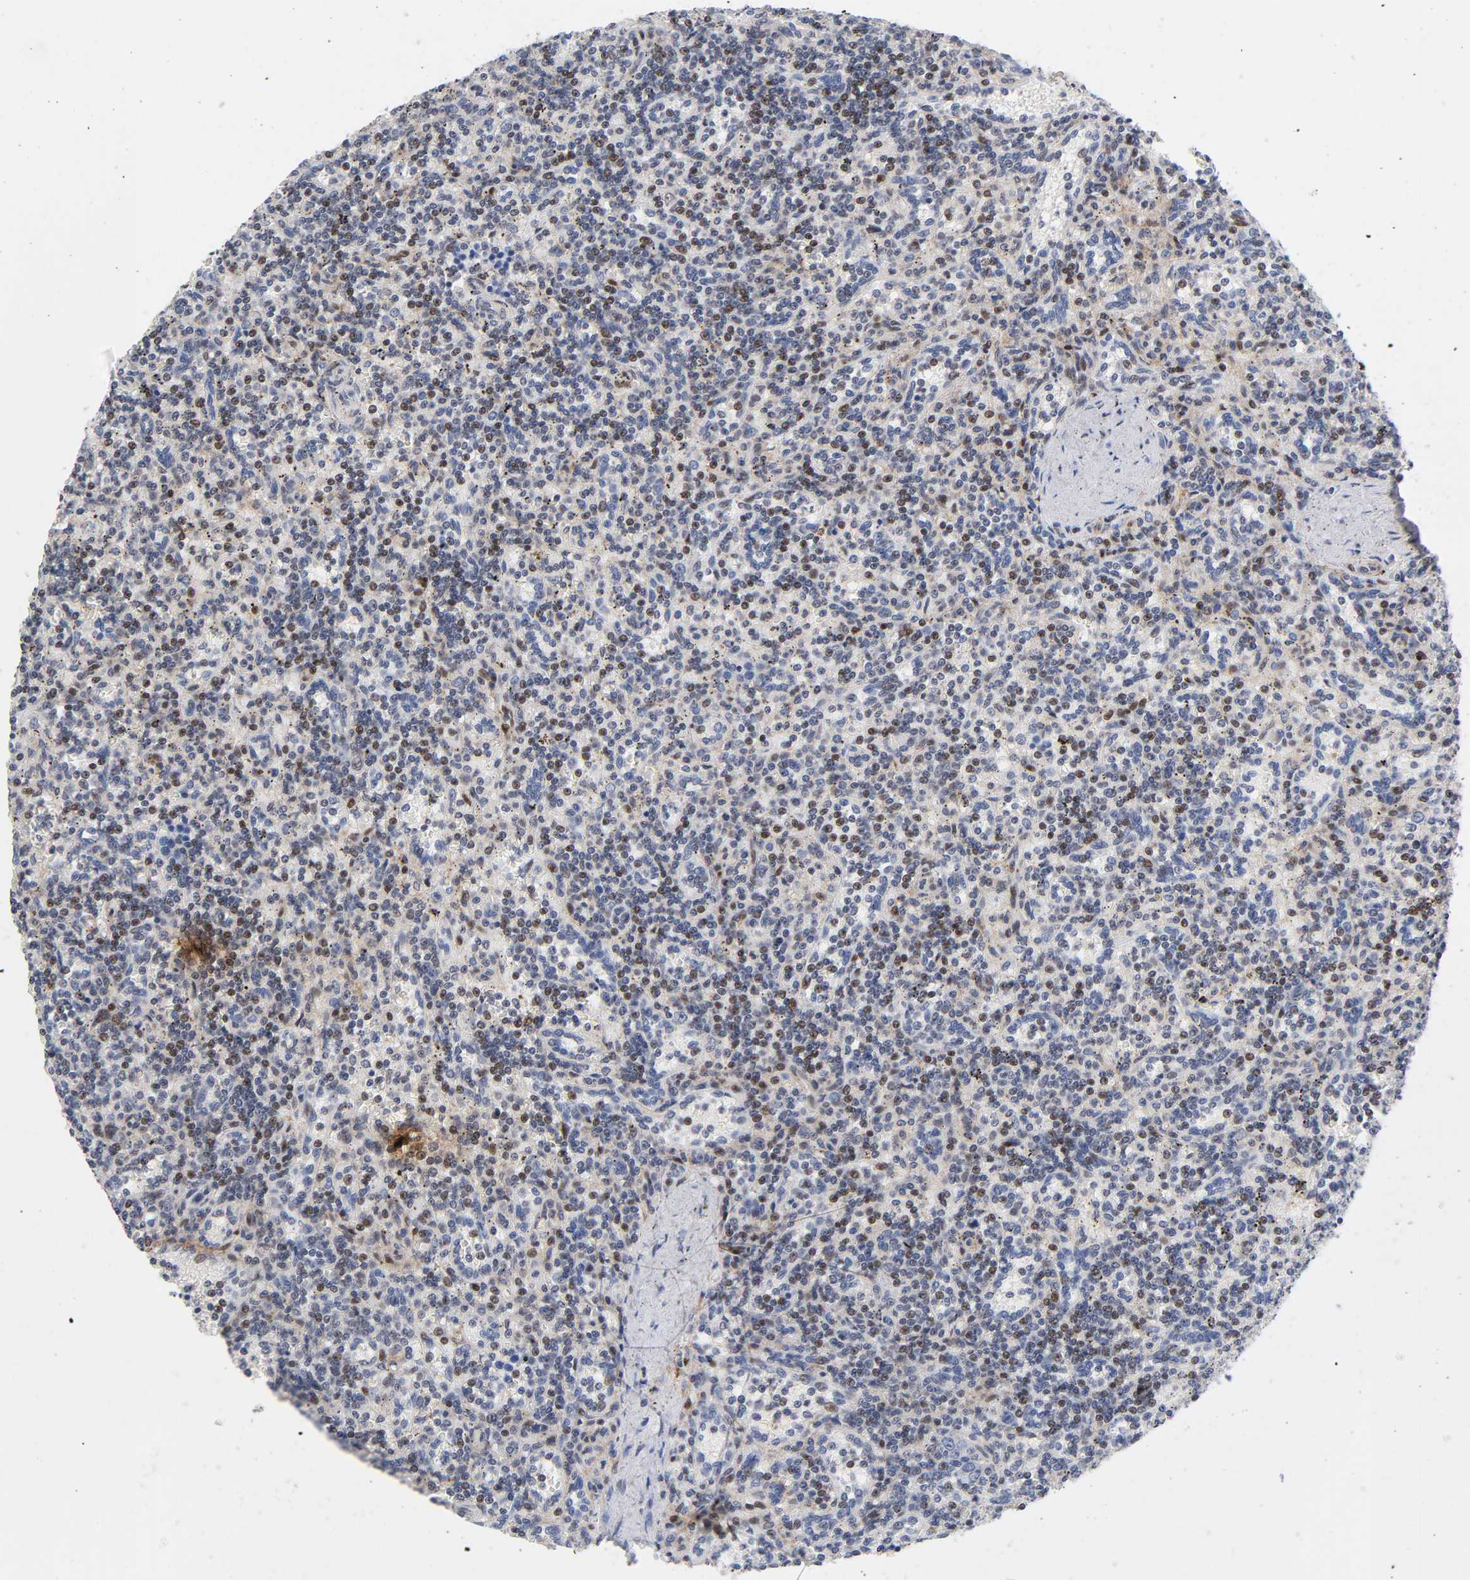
{"staining": {"intensity": "weak", "quantity": "25%-75%", "location": "nuclear"}, "tissue": "lymphoma", "cell_type": "Tumor cells", "image_type": "cancer", "snomed": [{"axis": "morphology", "description": "Malignant lymphoma, non-Hodgkin's type, Low grade"}, {"axis": "topography", "description": "Spleen"}], "caption": "Immunohistochemical staining of low-grade malignant lymphoma, non-Hodgkin's type shows low levels of weak nuclear staining in approximately 25%-75% of tumor cells.", "gene": "STK38", "patient": {"sex": "male", "age": 73}}